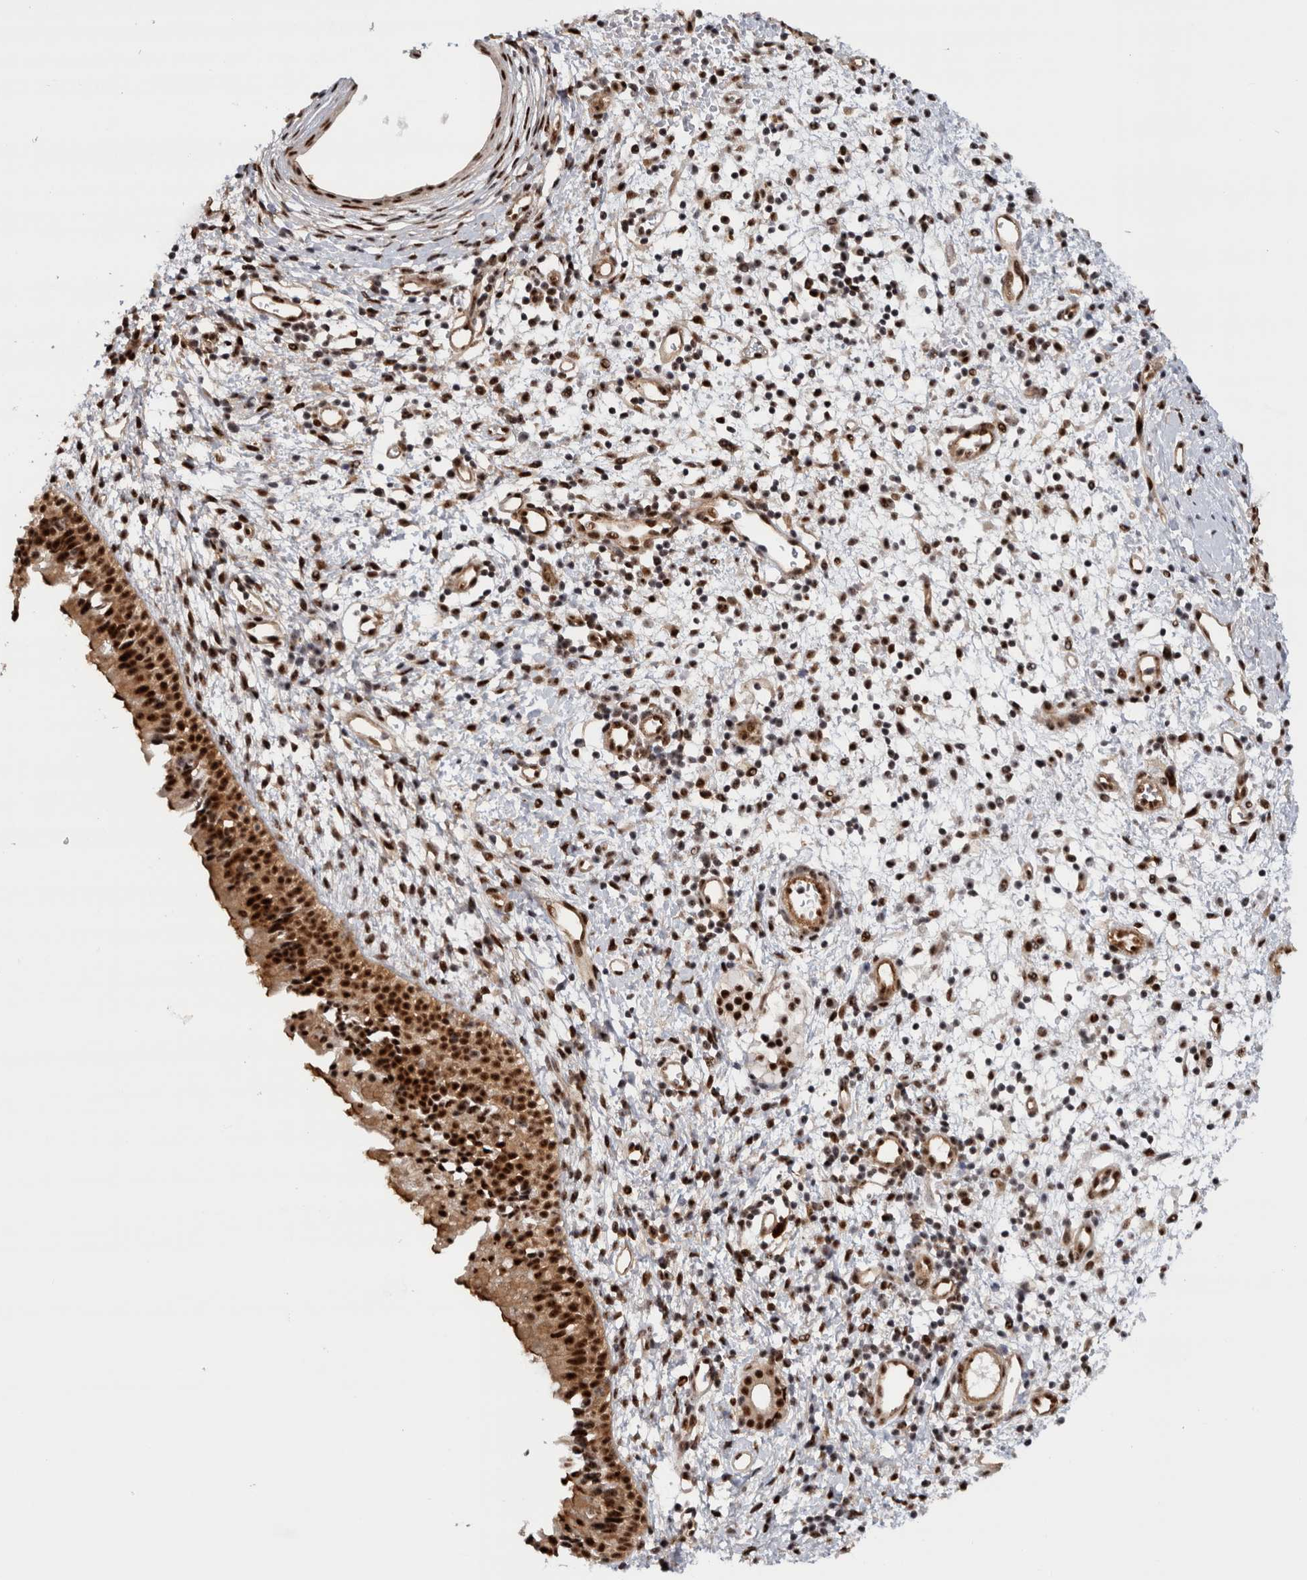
{"staining": {"intensity": "strong", "quantity": ">75%", "location": "cytoplasmic/membranous,nuclear"}, "tissue": "nasopharynx", "cell_type": "Respiratory epithelial cells", "image_type": "normal", "snomed": [{"axis": "morphology", "description": "Normal tissue, NOS"}, {"axis": "topography", "description": "Nasopharynx"}], "caption": "Nasopharynx was stained to show a protein in brown. There is high levels of strong cytoplasmic/membranous,nuclear staining in approximately >75% of respiratory epithelial cells. The protein is shown in brown color, while the nuclei are stained blue.", "gene": "MKNK1", "patient": {"sex": "male", "age": 22}}